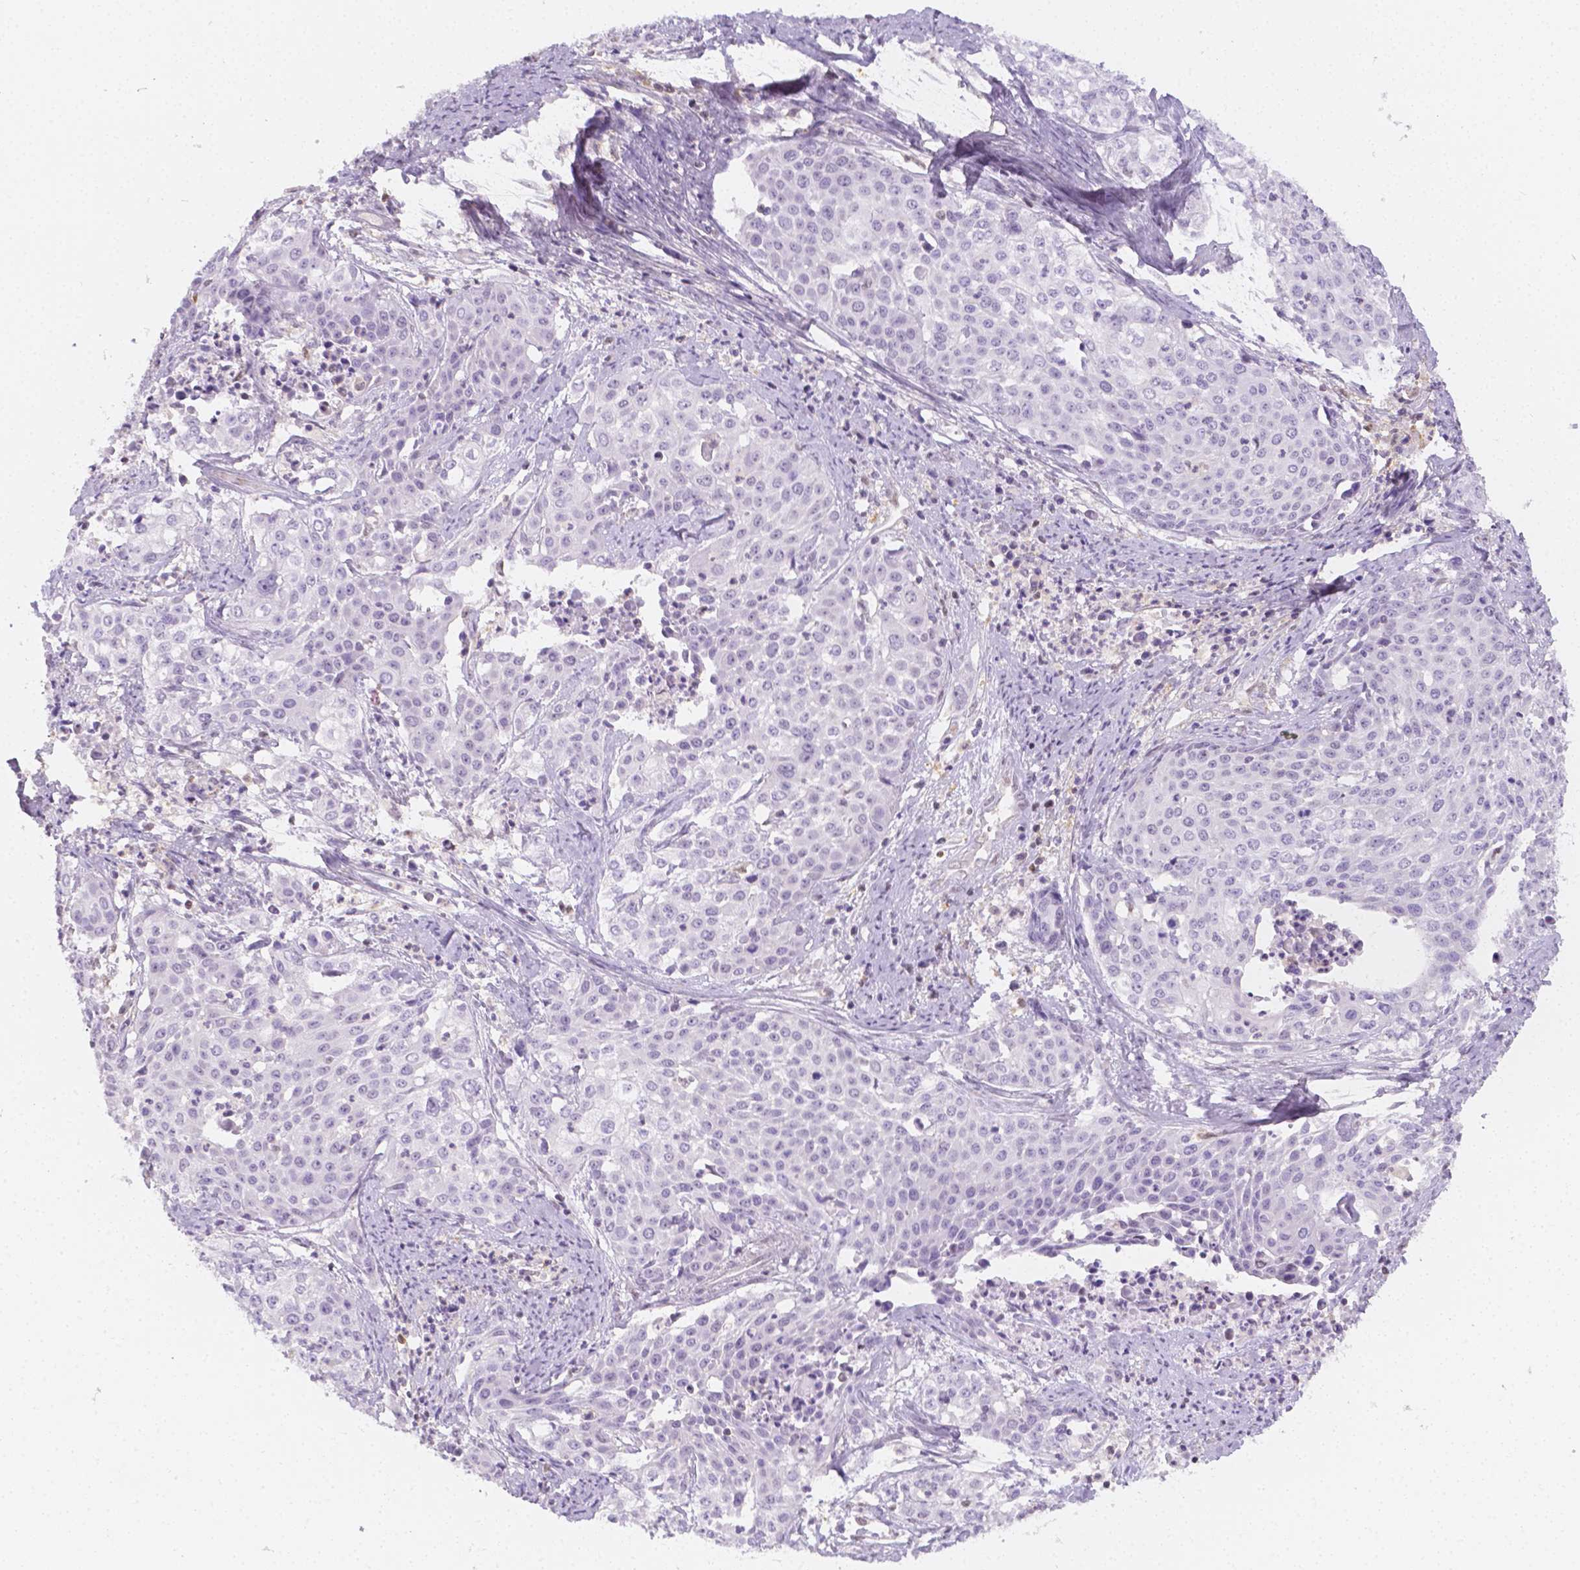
{"staining": {"intensity": "negative", "quantity": "none", "location": "none"}, "tissue": "cervical cancer", "cell_type": "Tumor cells", "image_type": "cancer", "snomed": [{"axis": "morphology", "description": "Squamous cell carcinoma, NOS"}, {"axis": "topography", "description": "Cervix"}], "caption": "IHC of squamous cell carcinoma (cervical) demonstrates no positivity in tumor cells. (DAB immunohistochemistry (IHC), high magnification).", "gene": "SGTB", "patient": {"sex": "female", "age": 39}}